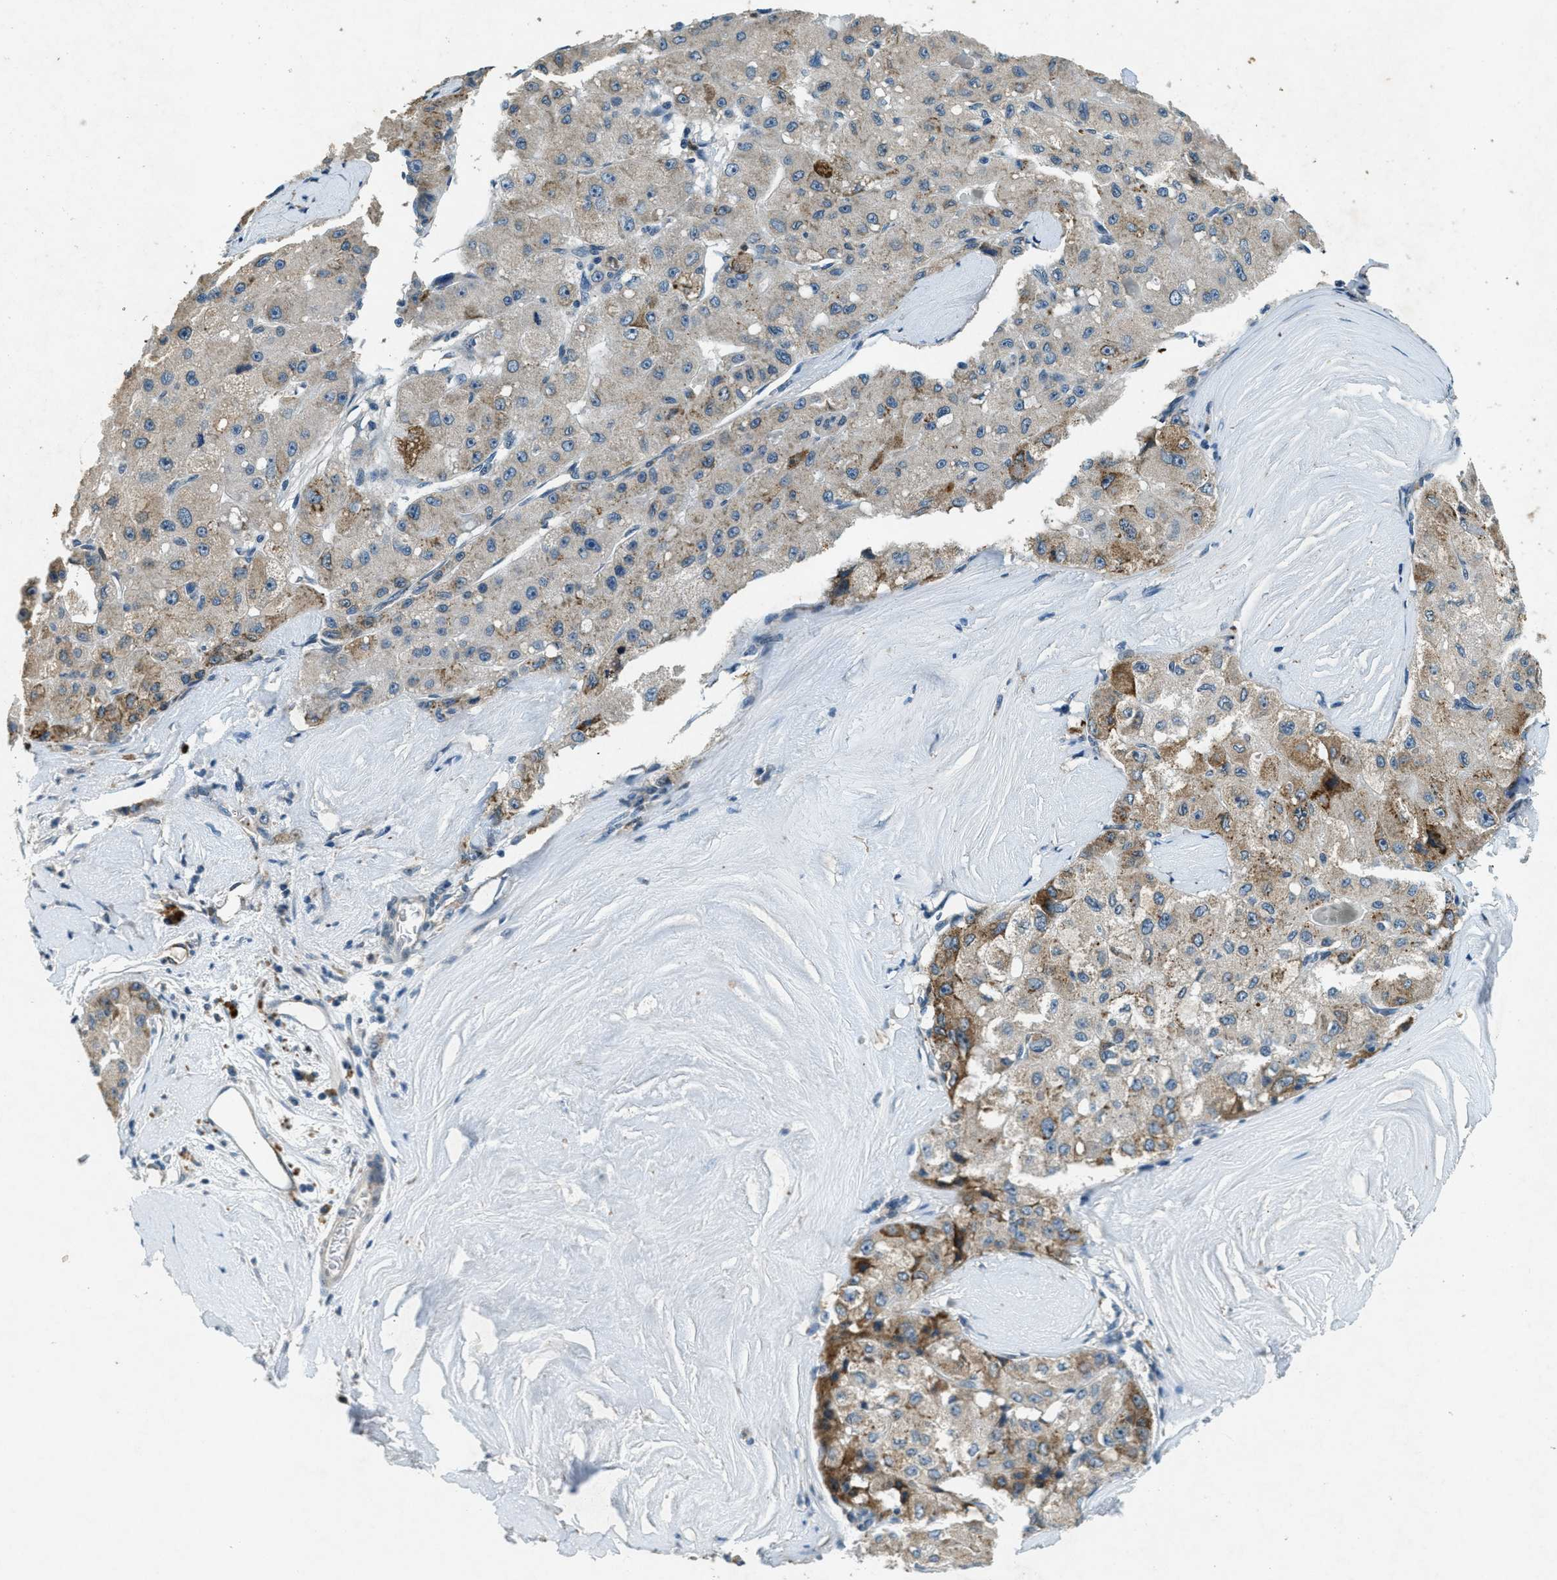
{"staining": {"intensity": "moderate", "quantity": "<25%", "location": "cytoplasmic/membranous"}, "tissue": "liver cancer", "cell_type": "Tumor cells", "image_type": "cancer", "snomed": [{"axis": "morphology", "description": "Carcinoma, Hepatocellular, NOS"}, {"axis": "topography", "description": "Liver"}], "caption": "Brown immunohistochemical staining in liver cancer demonstrates moderate cytoplasmic/membranous expression in approximately <25% of tumor cells.", "gene": "RAB3D", "patient": {"sex": "male", "age": 80}}